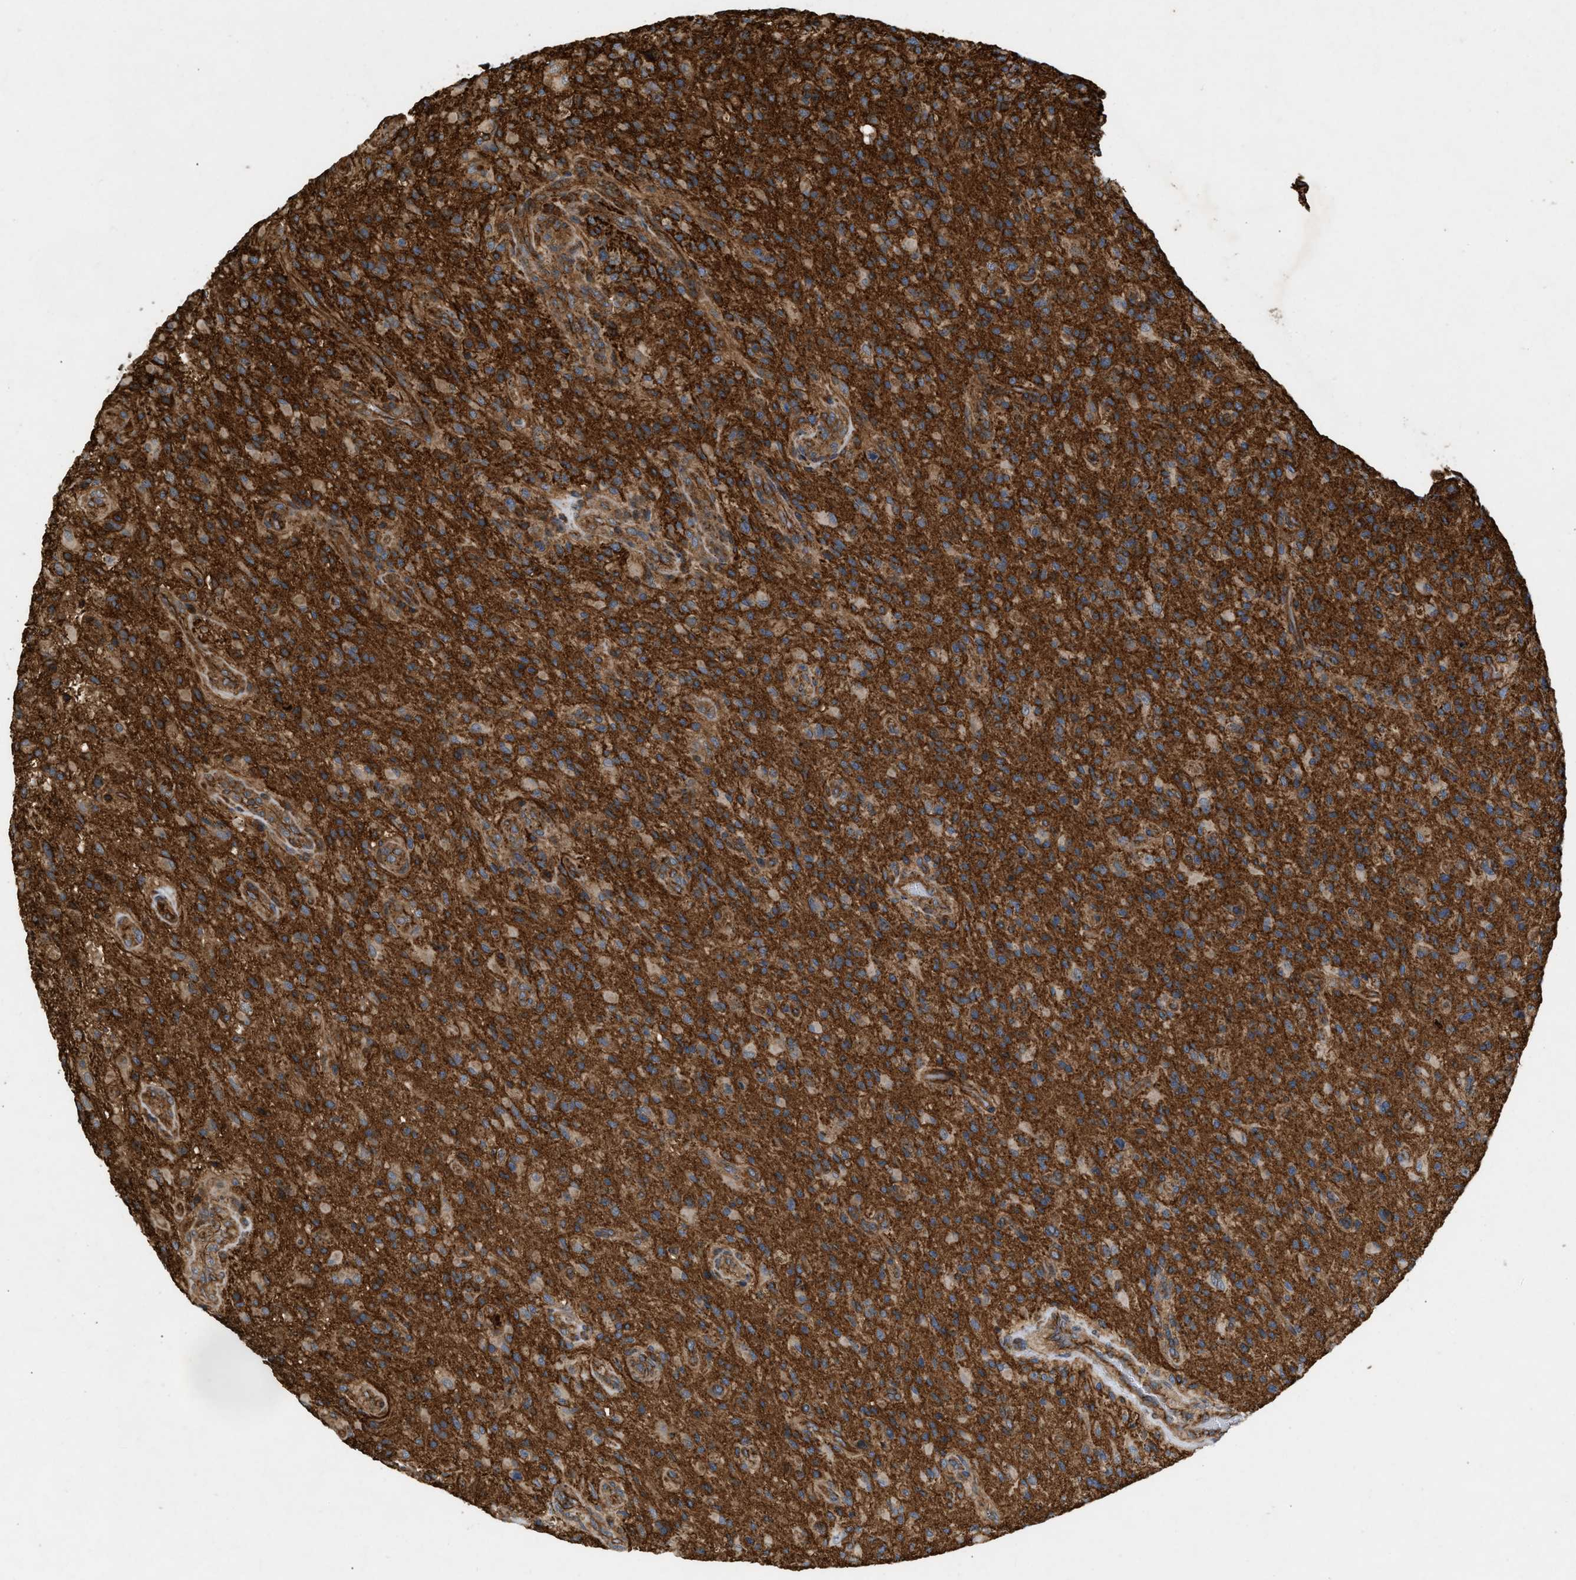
{"staining": {"intensity": "strong", "quantity": ">75%", "location": "cytoplasmic/membranous"}, "tissue": "glioma", "cell_type": "Tumor cells", "image_type": "cancer", "snomed": [{"axis": "morphology", "description": "Glioma, malignant, High grade"}, {"axis": "topography", "description": "Brain"}], "caption": "Immunohistochemical staining of glioma shows high levels of strong cytoplasmic/membranous protein staining in about >75% of tumor cells.", "gene": "GNB4", "patient": {"sex": "male", "age": 71}}